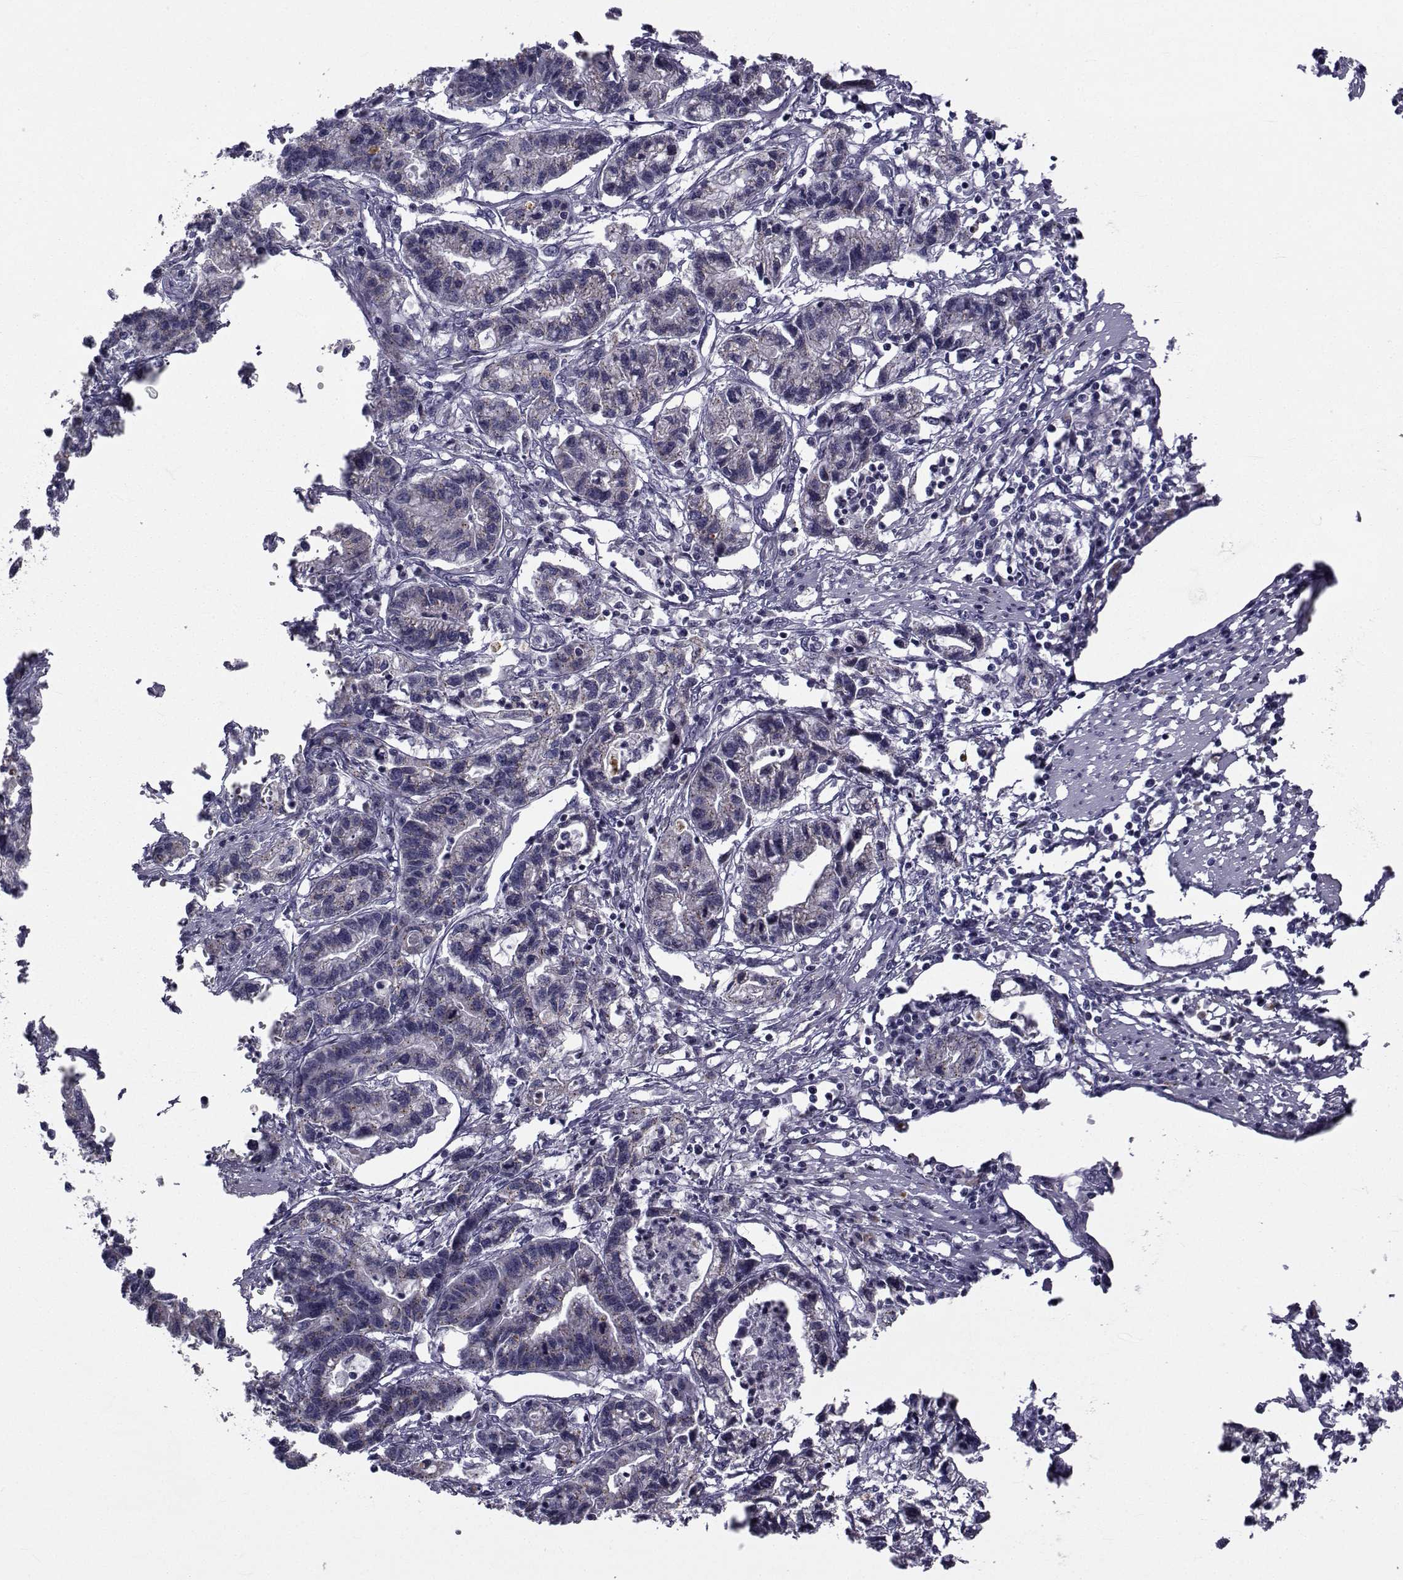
{"staining": {"intensity": "weak", "quantity": "25%-75%", "location": "cytoplasmic/membranous"}, "tissue": "stomach cancer", "cell_type": "Tumor cells", "image_type": "cancer", "snomed": [{"axis": "morphology", "description": "Adenocarcinoma, NOS"}, {"axis": "topography", "description": "Stomach"}], "caption": "Protein staining of adenocarcinoma (stomach) tissue demonstrates weak cytoplasmic/membranous staining in approximately 25%-75% of tumor cells.", "gene": "ANGPT1", "patient": {"sex": "male", "age": 83}}